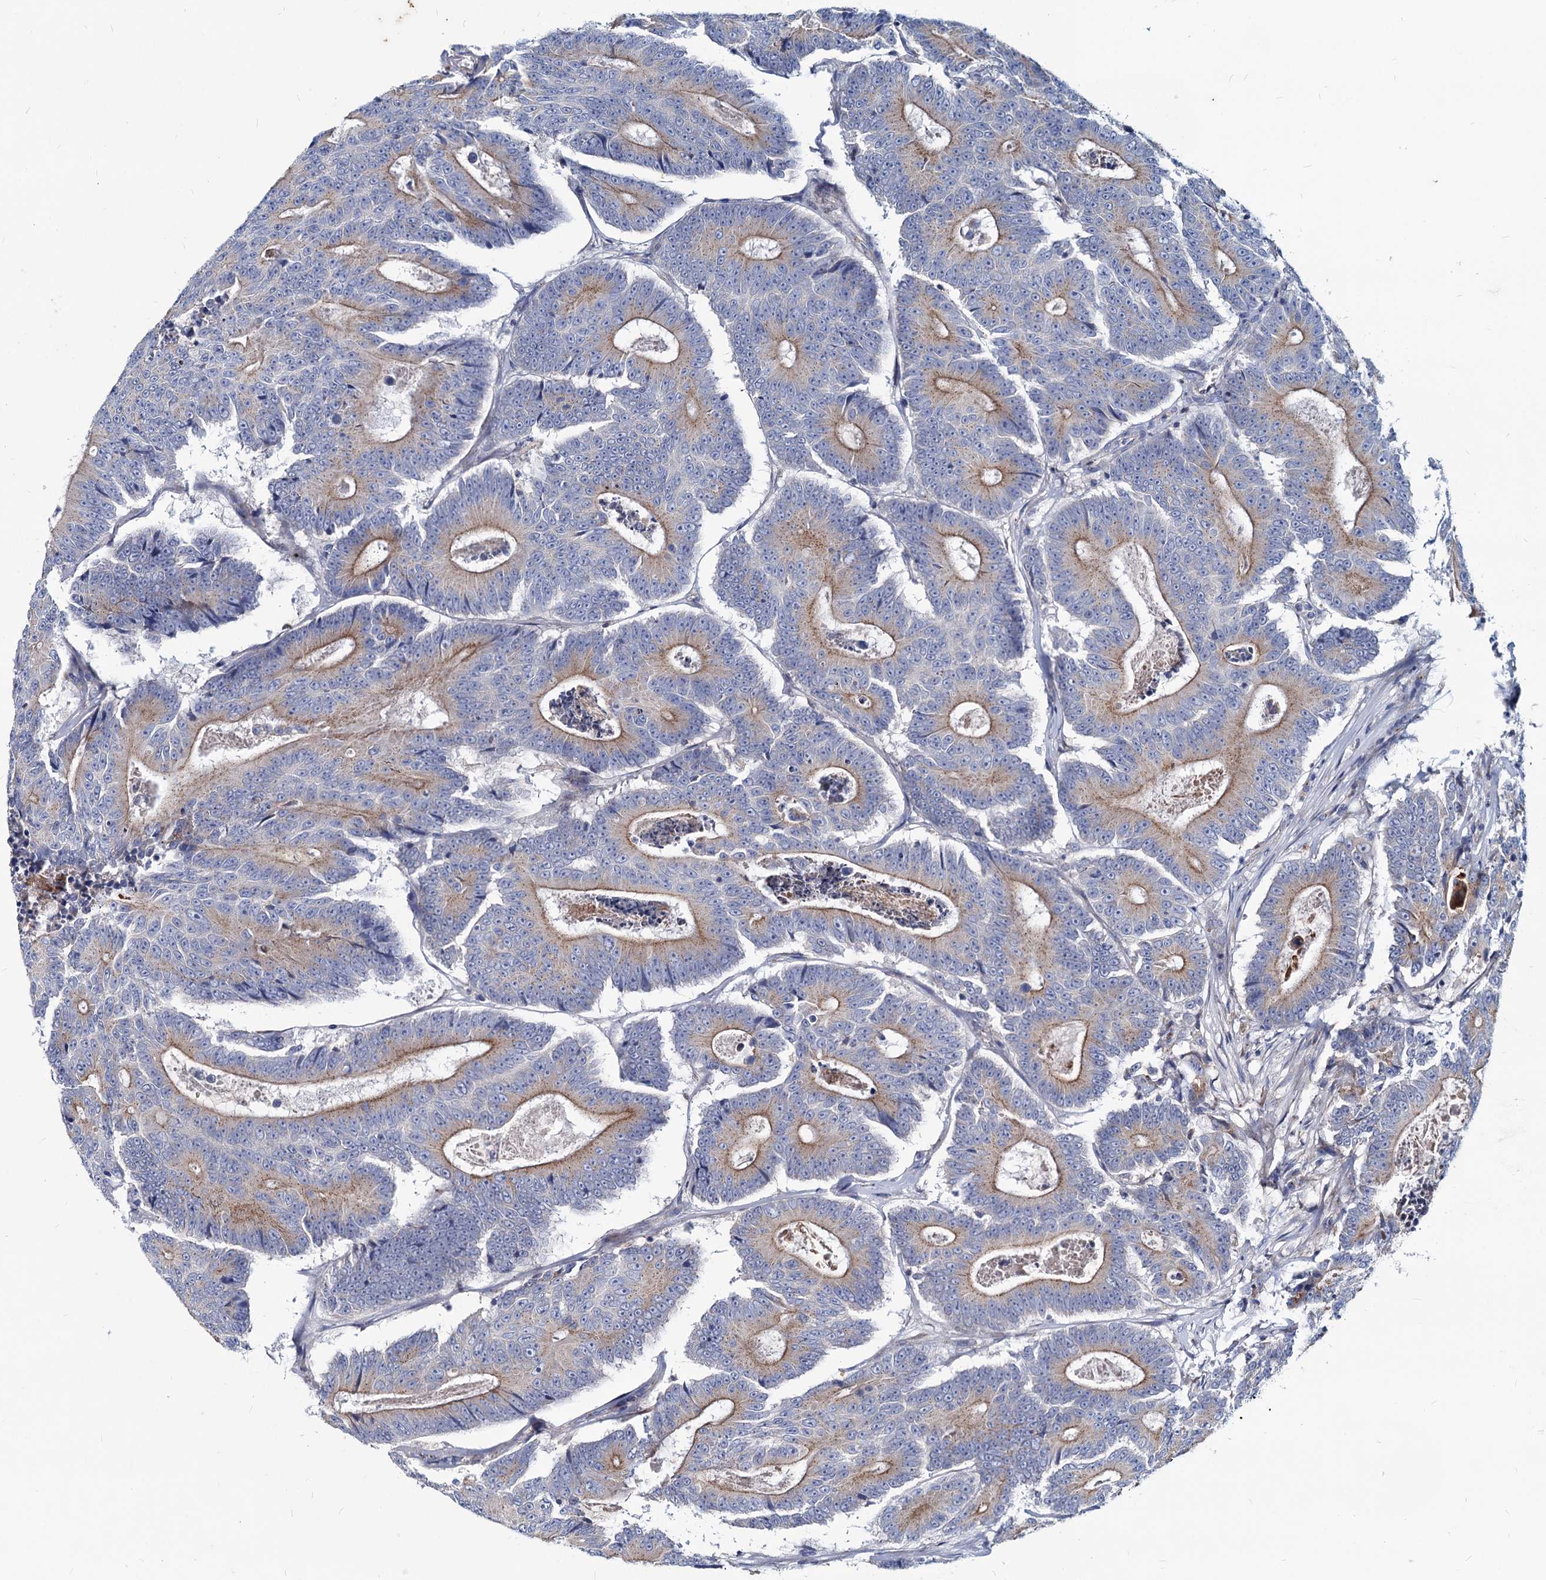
{"staining": {"intensity": "moderate", "quantity": "25%-75%", "location": "cytoplasmic/membranous"}, "tissue": "colorectal cancer", "cell_type": "Tumor cells", "image_type": "cancer", "snomed": [{"axis": "morphology", "description": "Adenocarcinoma, NOS"}, {"axis": "topography", "description": "Colon"}], "caption": "IHC image of neoplastic tissue: colorectal cancer (adenocarcinoma) stained using IHC exhibits medium levels of moderate protein expression localized specifically in the cytoplasmic/membranous of tumor cells, appearing as a cytoplasmic/membranous brown color.", "gene": "AGBL4", "patient": {"sex": "male", "age": 83}}